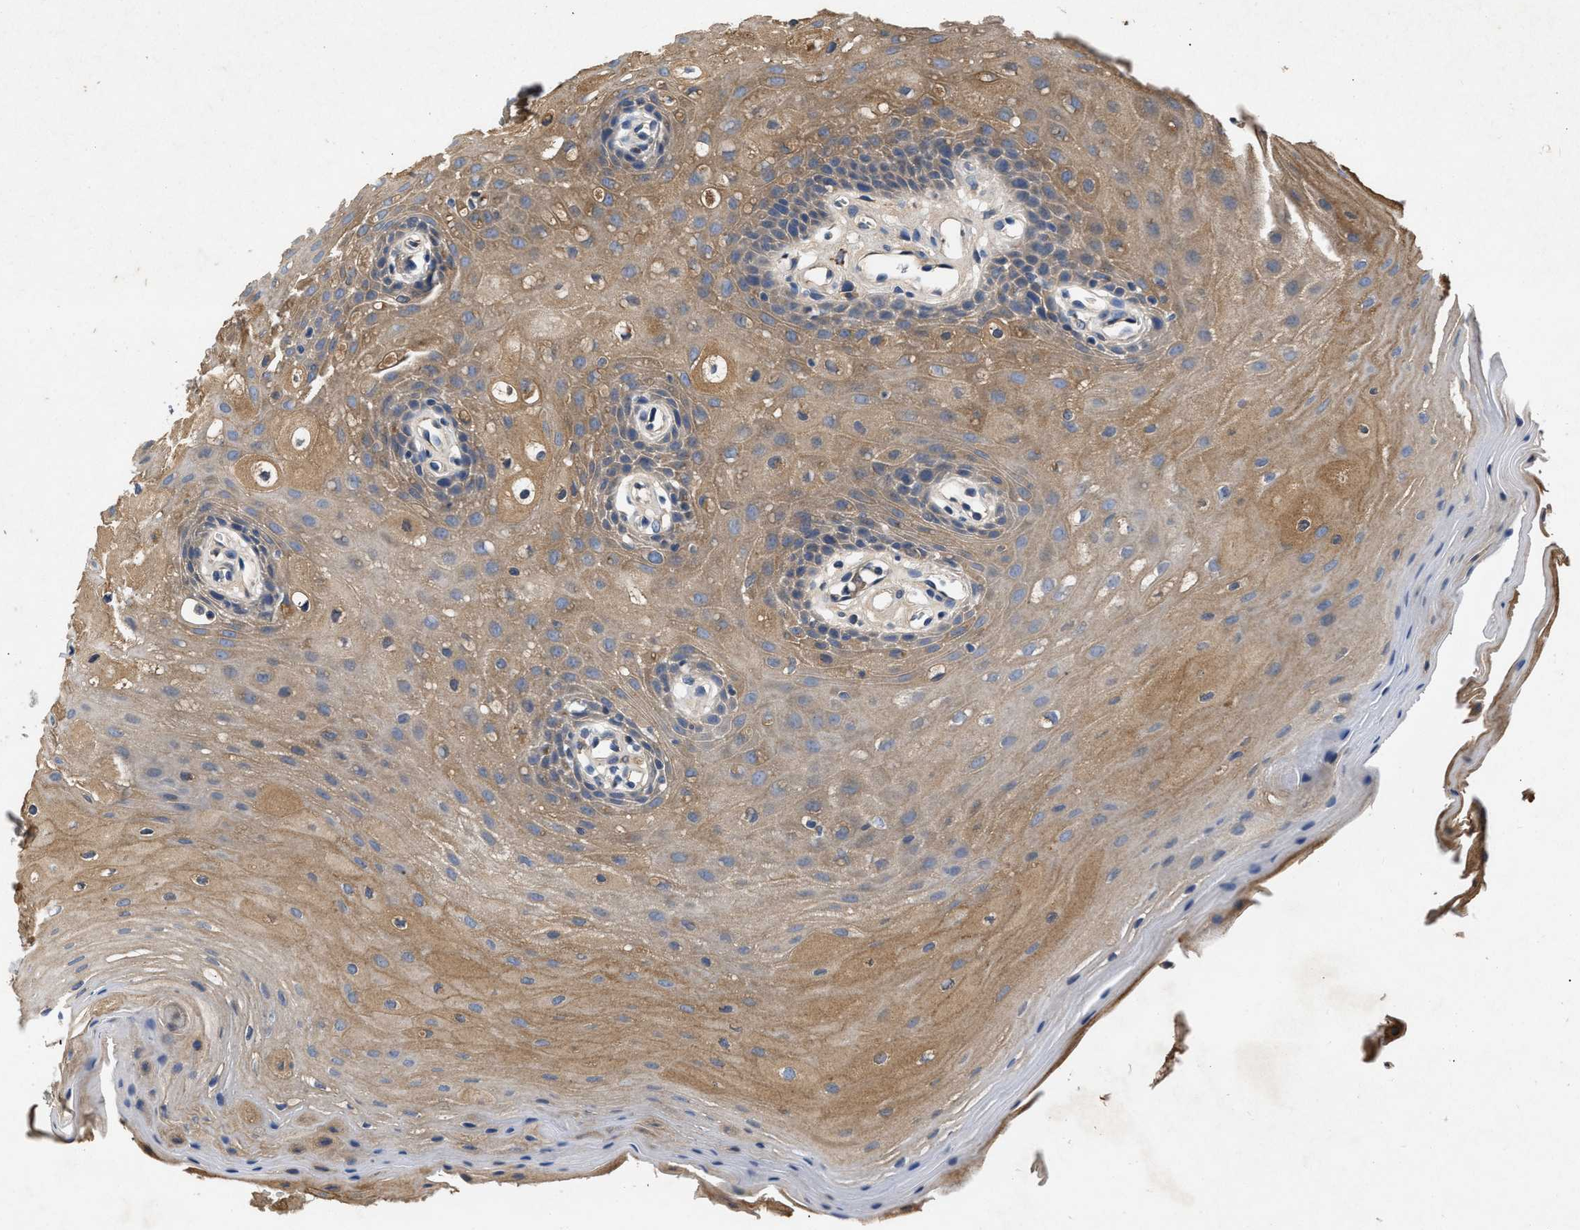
{"staining": {"intensity": "moderate", "quantity": ">75%", "location": "cytoplasmic/membranous"}, "tissue": "oral mucosa", "cell_type": "Squamous epithelial cells", "image_type": "normal", "snomed": [{"axis": "morphology", "description": "Normal tissue, NOS"}, {"axis": "morphology", "description": "Squamous cell carcinoma, NOS"}, {"axis": "topography", "description": "Oral tissue"}, {"axis": "topography", "description": "Head-Neck"}], "caption": "High-magnification brightfield microscopy of unremarkable oral mucosa stained with DAB (brown) and counterstained with hematoxylin (blue). squamous epithelial cells exhibit moderate cytoplasmic/membranous expression is seen in approximately>75% of cells.", "gene": "VPS4A", "patient": {"sex": "male", "age": 71}}